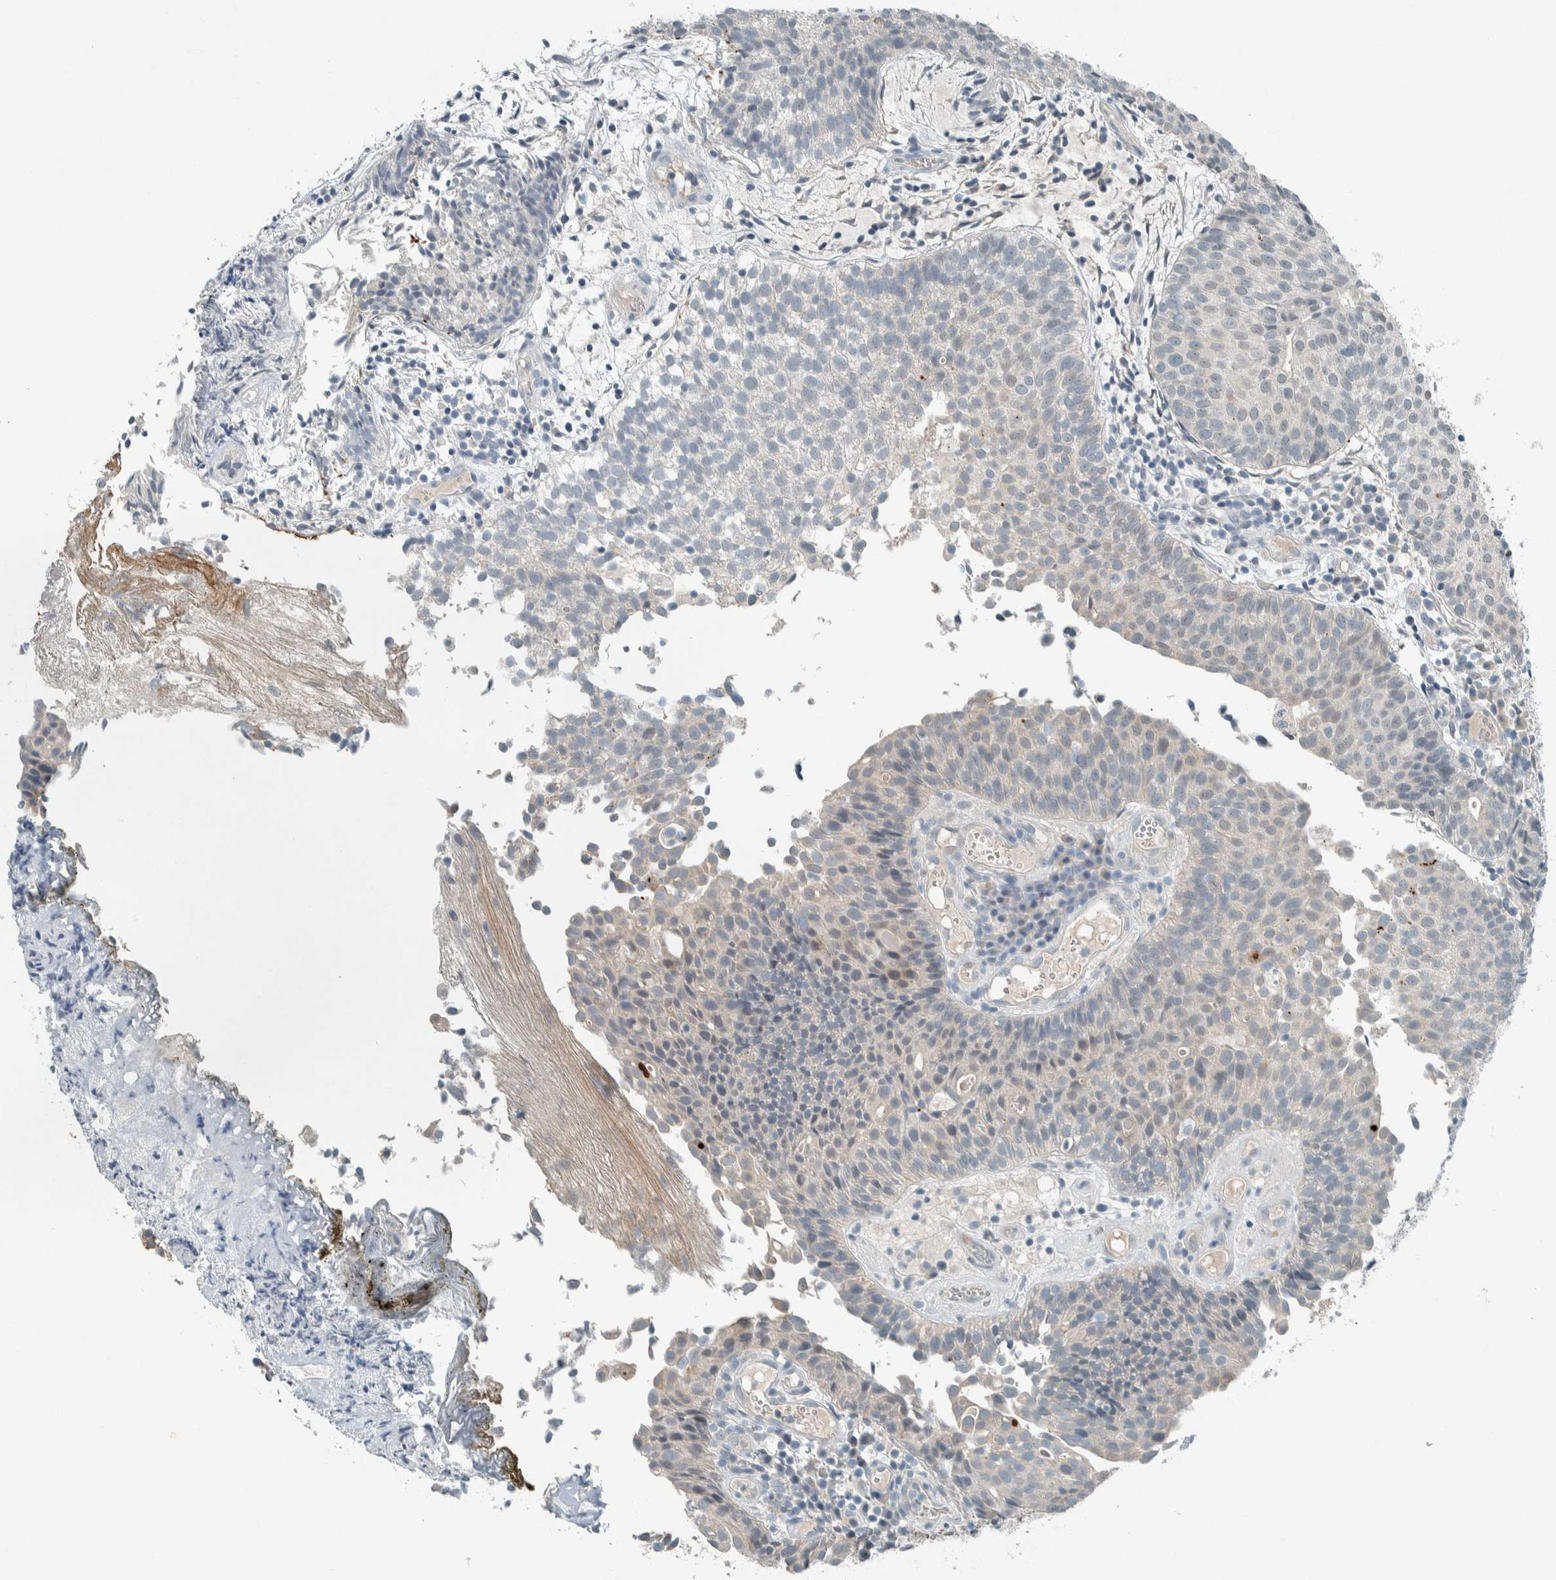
{"staining": {"intensity": "negative", "quantity": "none", "location": "none"}, "tissue": "urothelial cancer", "cell_type": "Tumor cells", "image_type": "cancer", "snomed": [{"axis": "morphology", "description": "Urothelial carcinoma, Low grade"}, {"axis": "topography", "description": "Urinary bladder"}], "caption": "This is a image of immunohistochemistry (IHC) staining of low-grade urothelial carcinoma, which shows no positivity in tumor cells. (DAB immunohistochemistry (IHC) visualized using brightfield microscopy, high magnification).", "gene": "CERCAM", "patient": {"sex": "male", "age": 86}}